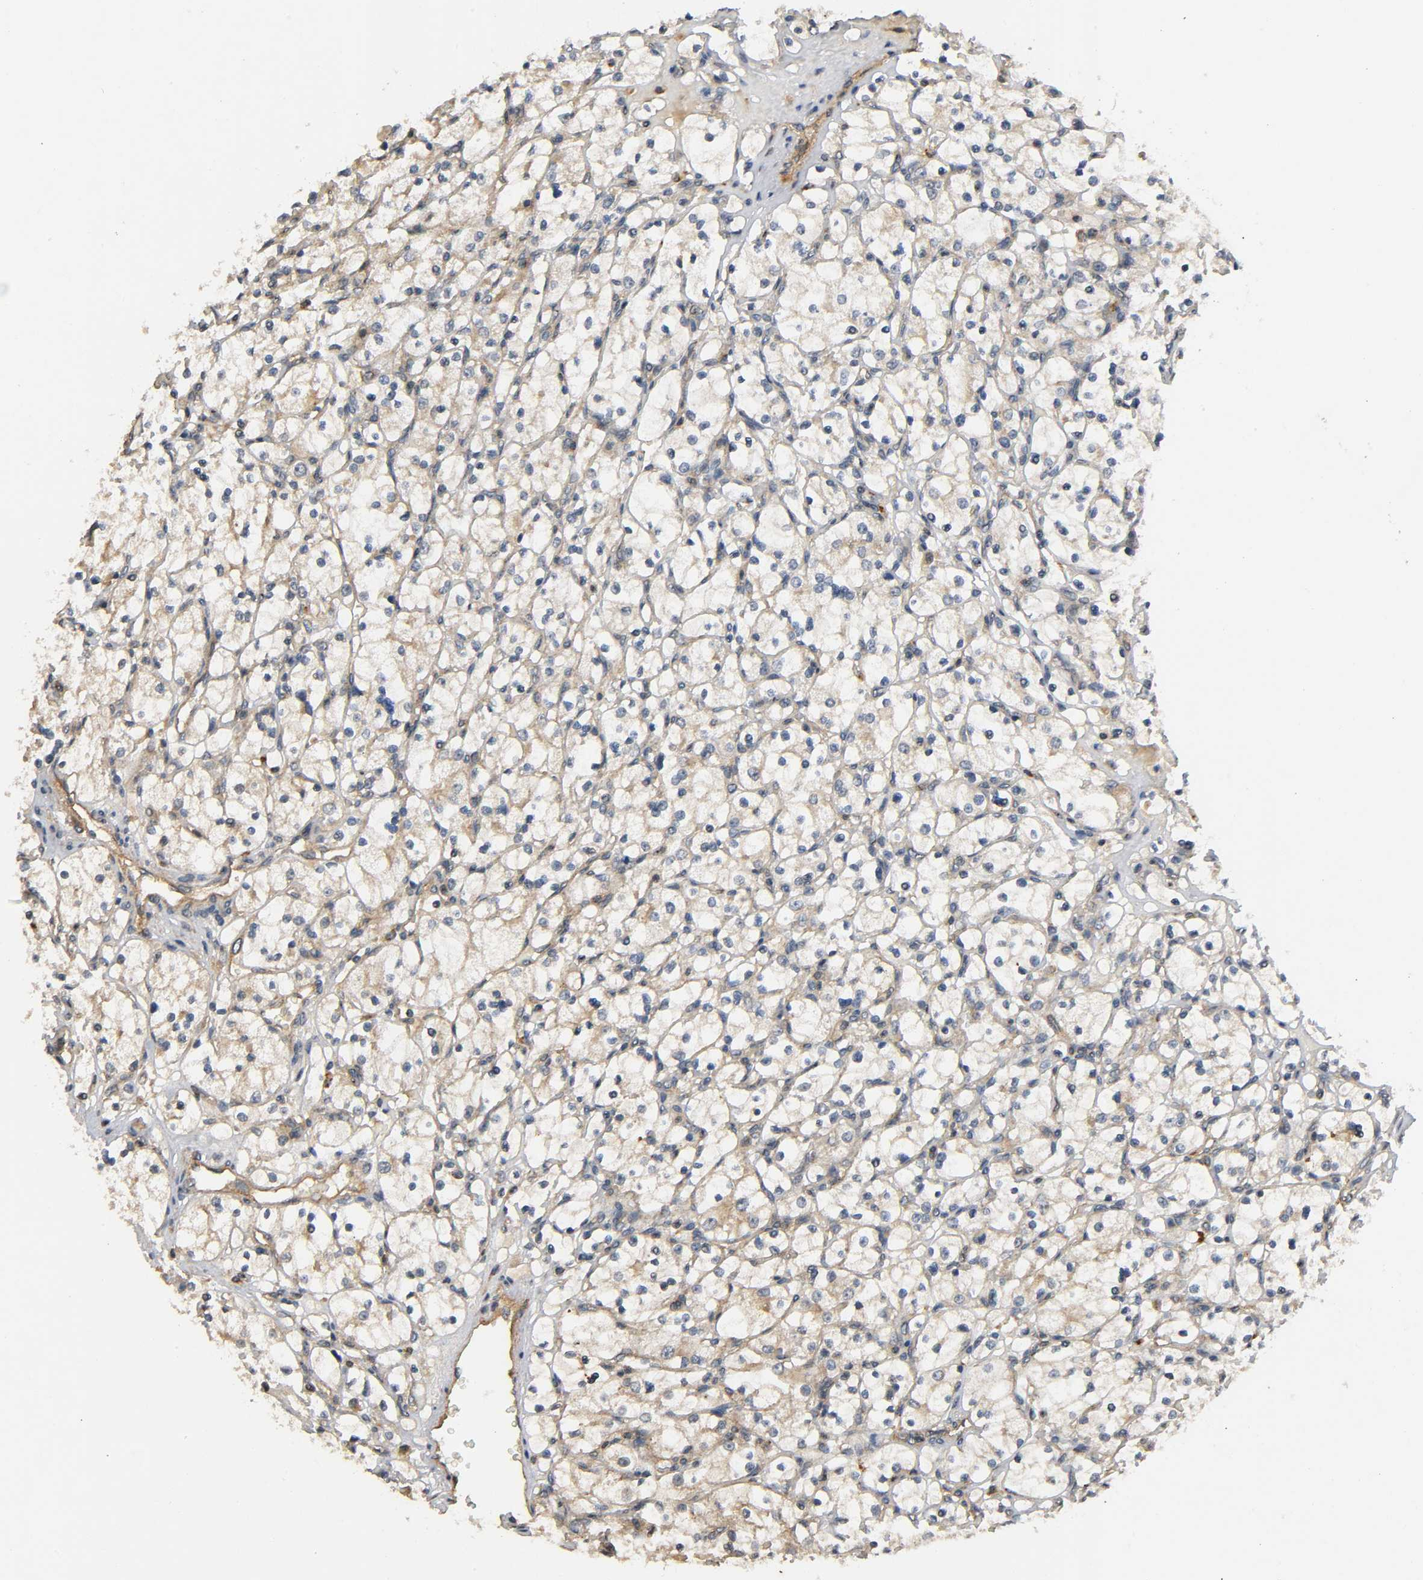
{"staining": {"intensity": "weak", "quantity": "25%-75%", "location": "cytoplasmic/membranous"}, "tissue": "renal cancer", "cell_type": "Tumor cells", "image_type": "cancer", "snomed": [{"axis": "morphology", "description": "Adenocarcinoma, NOS"}, {"axis": "topography", "description": "Kidney"}], "caption": "Brown immunohistochemical staining in adenocarcinoma (renal) exhibits weak cytoplasmic/membranous expression in approximately 25%-75% of tumor cells.", "gene": "IKBKB", "patient": {"sex": "female", "age": 83}}